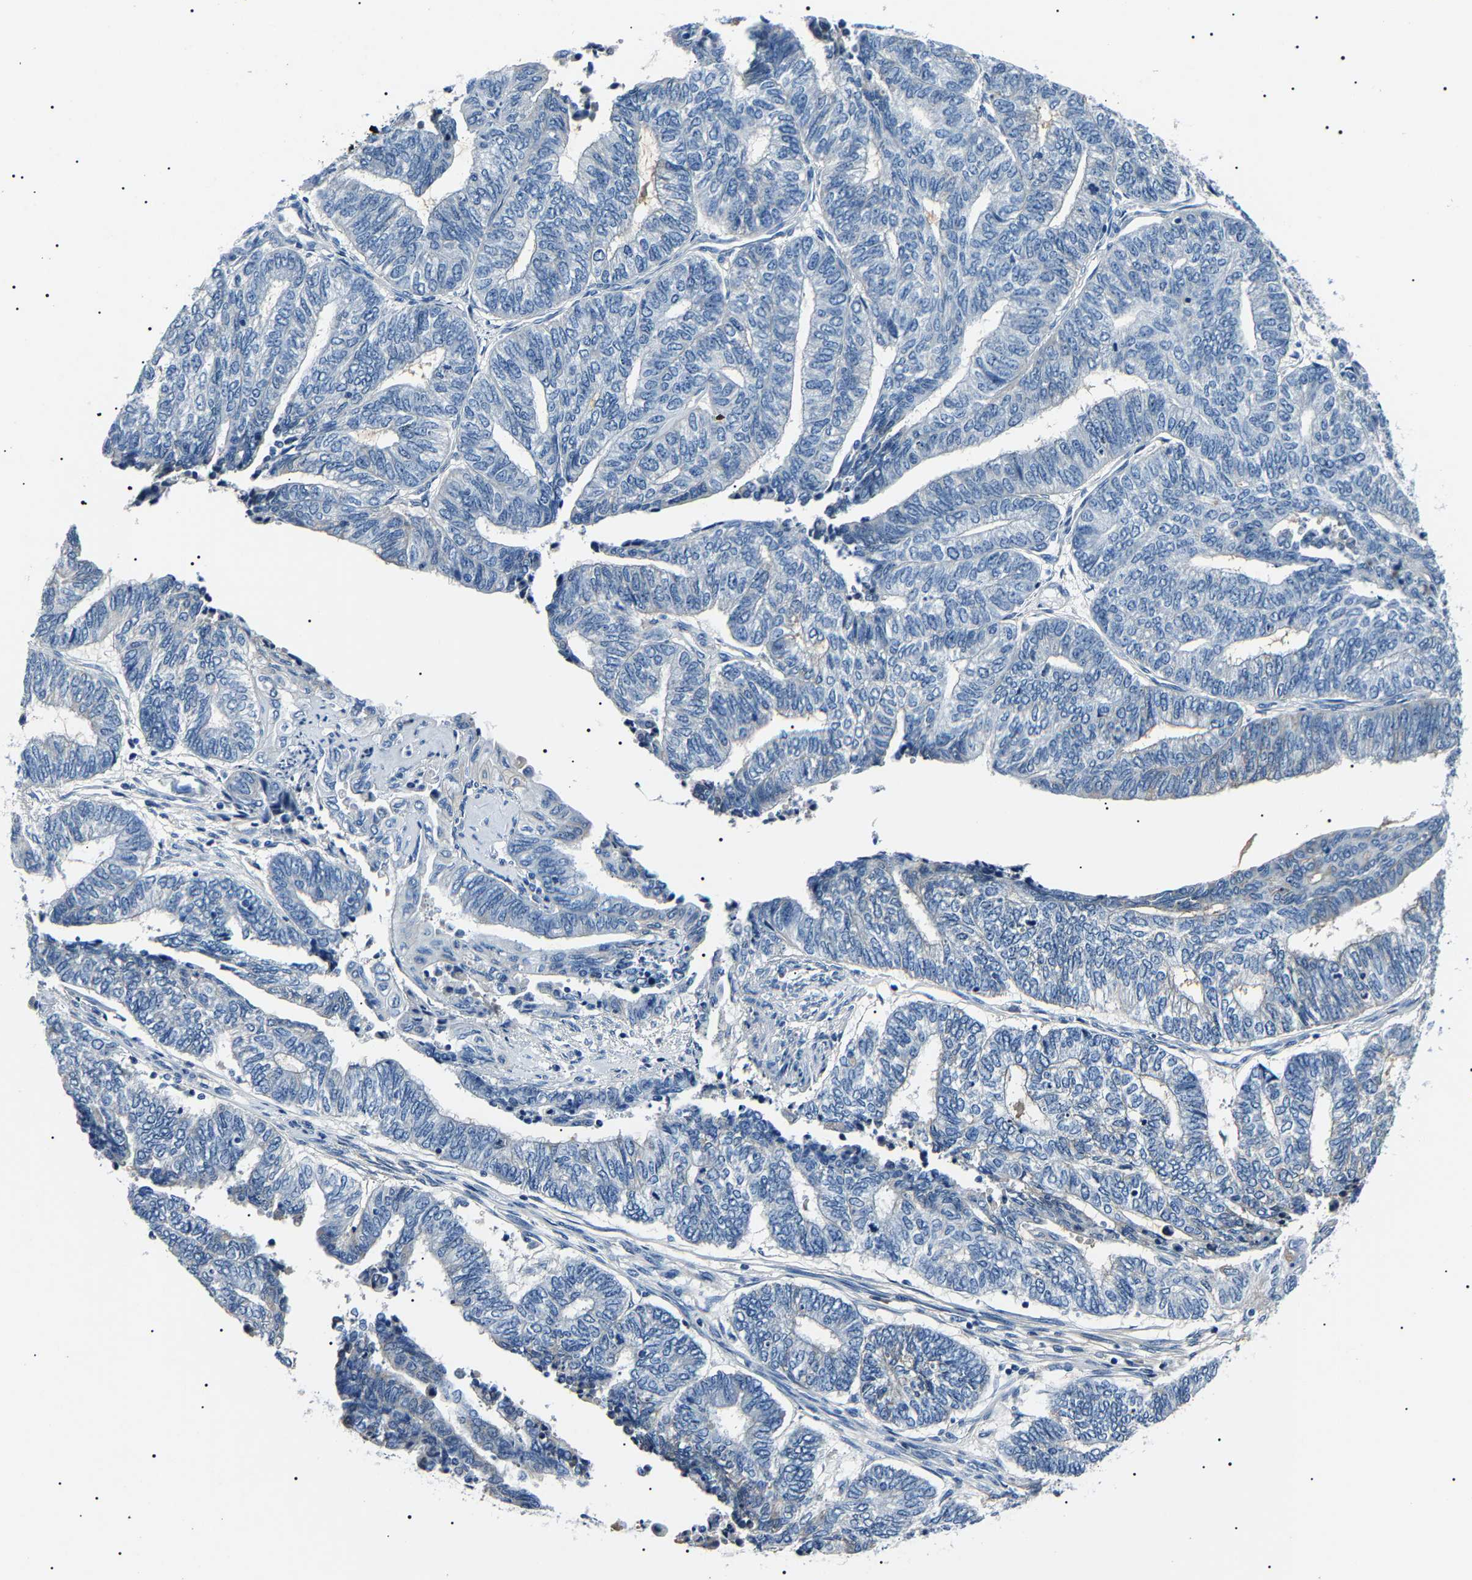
{"staining": {"intensity": "negative", "quantity": "none", "location": "none"}, "tissue": "endometrial cancer", "cell_type": "Tumor cells", "image_type": "cancer", "snomed": [{"axis": "morphology", "description": "Adenocarcinoma, NOS"}, {"axis": "topography", "description": "Uterus"}, {"axis": "topography", "description": "Endometrium"}], "caption": "DAB immunohistochemical staining of human endometrial cancer (adenocarcinoma) reveals no significant expression in tumor cells. Nuclei are stained in blue.", "gene": "KLK15", "patient": {"sex": "female", "age": 70}}